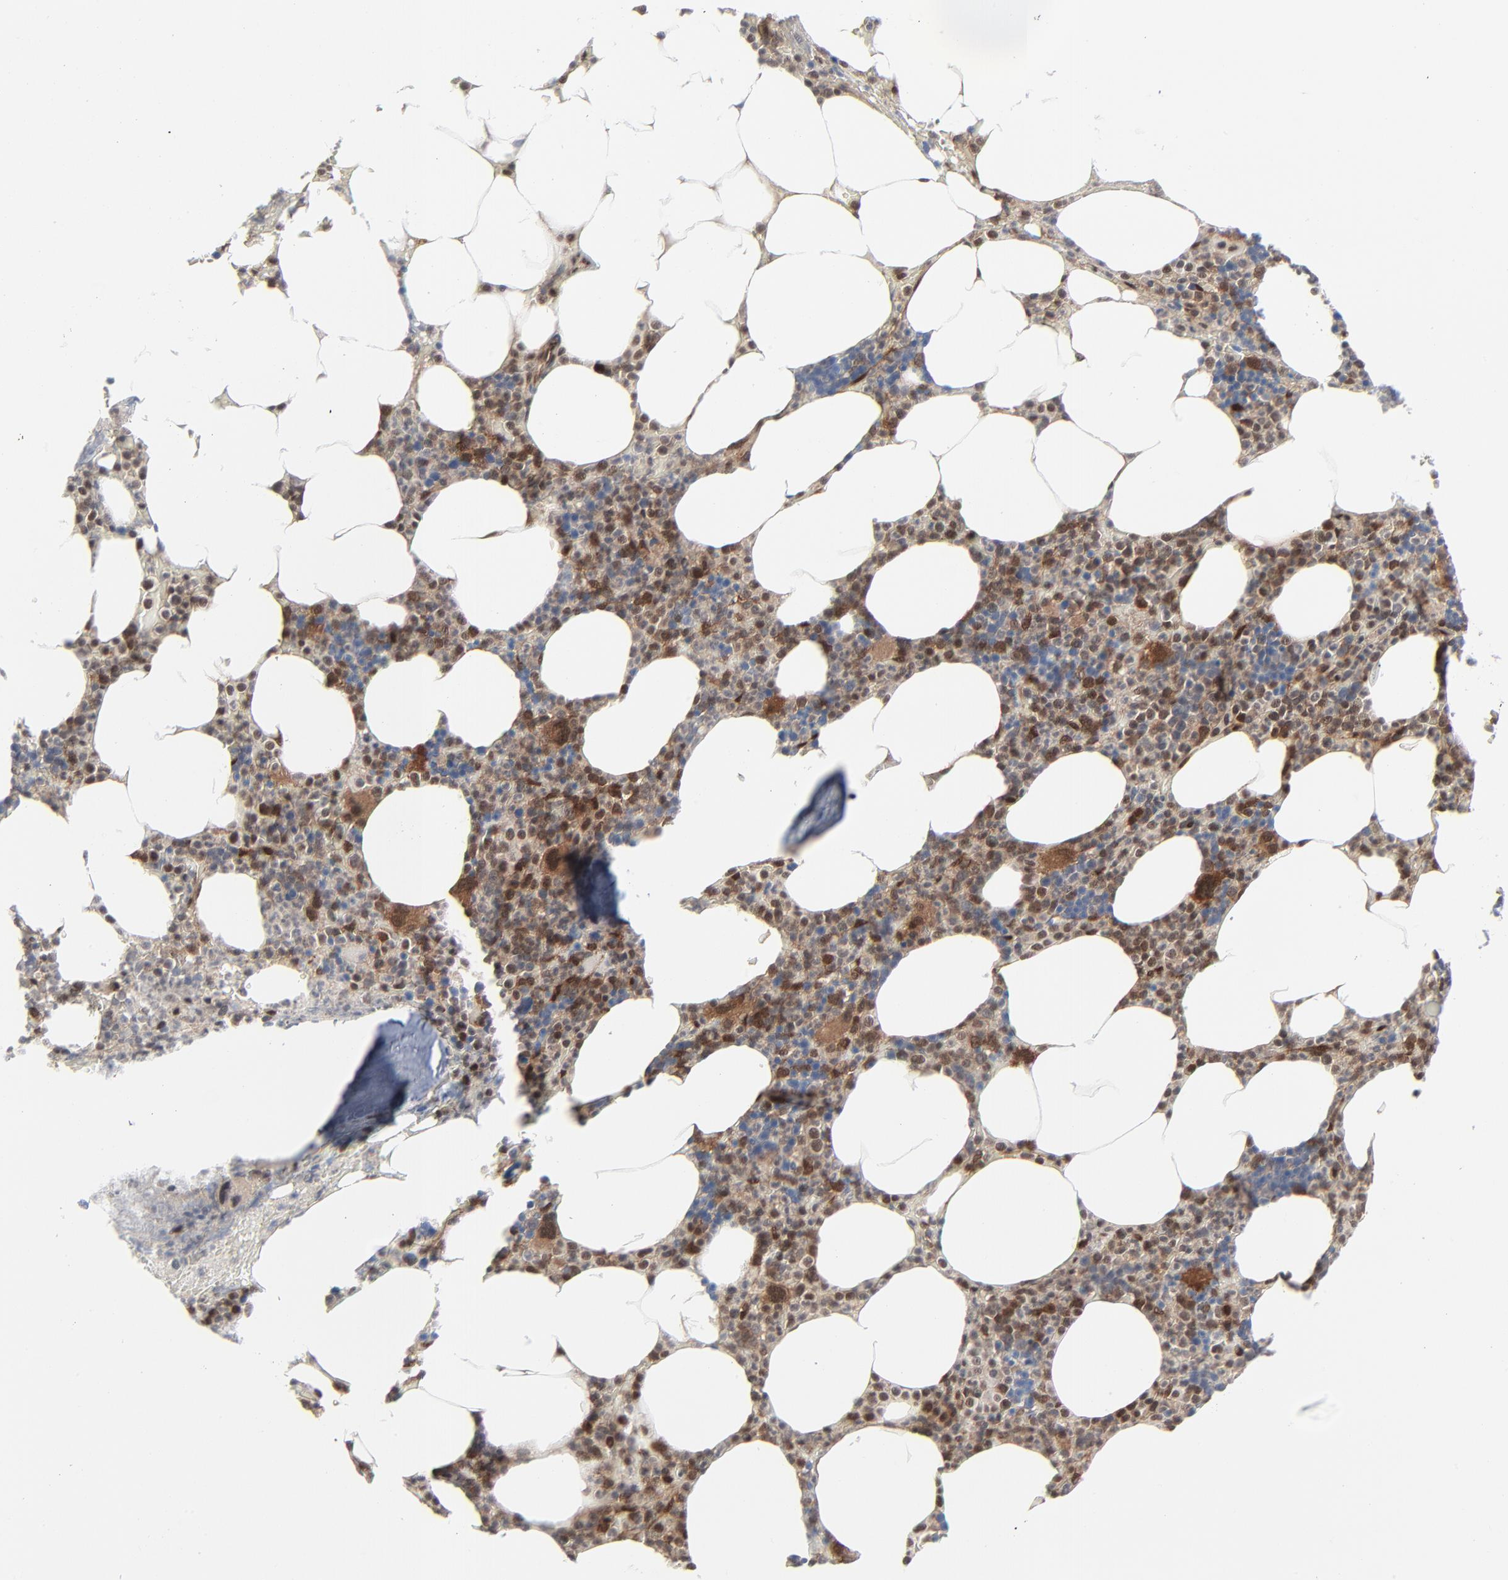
{"staining": {"intensity": "moderate", "quantity": ">75%", "location": "cytoplasmic/membranous,nuclear"}, "tissue": "bone marrow", "cell_type": "Hematopoietic cells", "image_type": "normal", "snomed": [{"axis": "morphology", "description": "Normal tissue, NOS"}, {"axis": "topography", "description": "Bone marrow"}], "caption": "Immunohistochemistry (DAB (3,3'-diaminobenzidine)) staining of benign human bone marrow demonstrates moderate cytoplasmic/membranous,nuclear protein expression in approximately >75% of hematopoietic cells. The protein is shown in brown color, while the nuclei are stained blue.", "gene": "AKT1", "patient": {"sex": "female", "age": 66}}